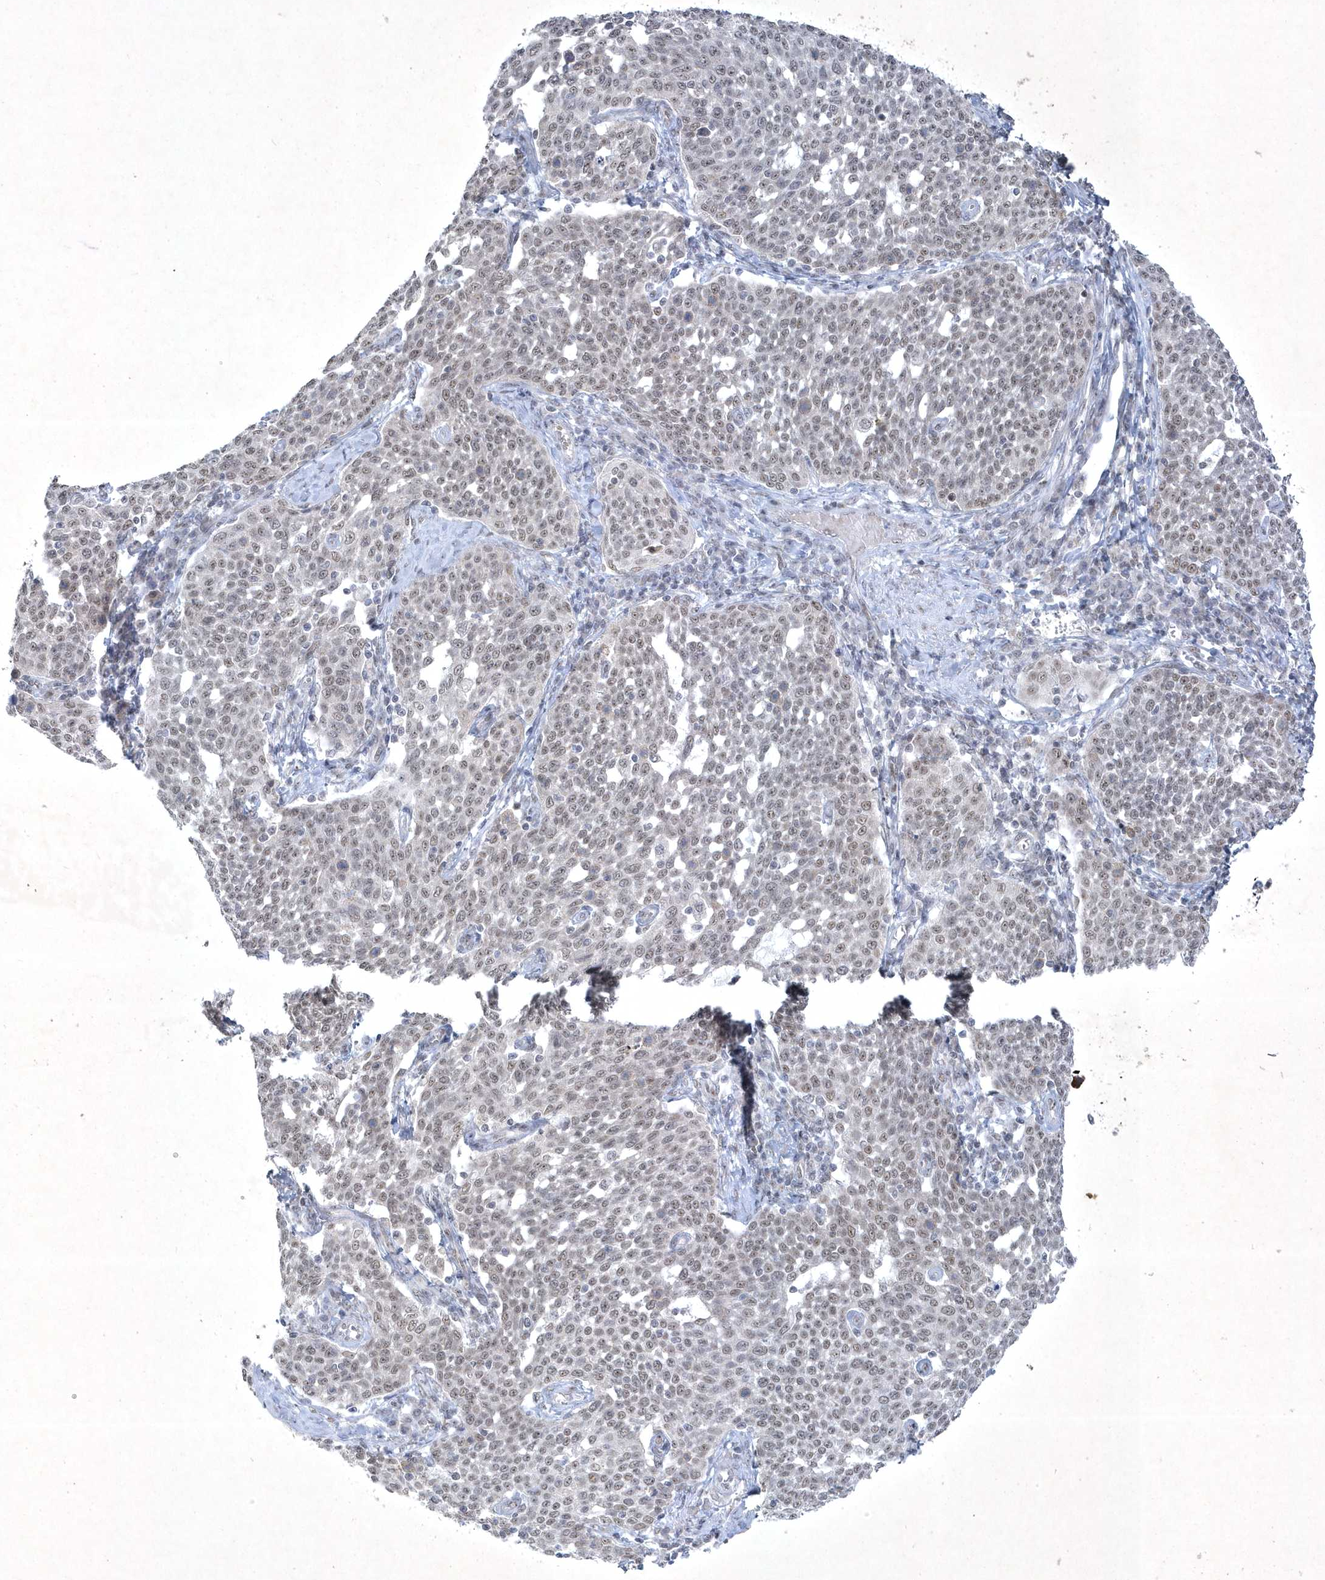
{"staining": {"intensity": "negative", "quantity": "none", "location": "none"}, "tissue": "cervical cancer", "cell_type": "Tumor cells", "image_type": "cancer", "snomed": [{"axis": "morphology", "description": "Squamous cell carcinoma, NOS"}, {"axis": "topography", "description": "Cervix"}], "caption": "IHC micrograph of neoplastic tissue: human squamous cell carcinoma (cervical) stained with DAB displays no significant protein staining in tumor cells. Brightfield microscopy of IHC stained with DAB (brown) and hematoxylin (blue), captured at high magnification.", "gene": "ZBTB9", "patient": {"sex": "female", "age": 34}}